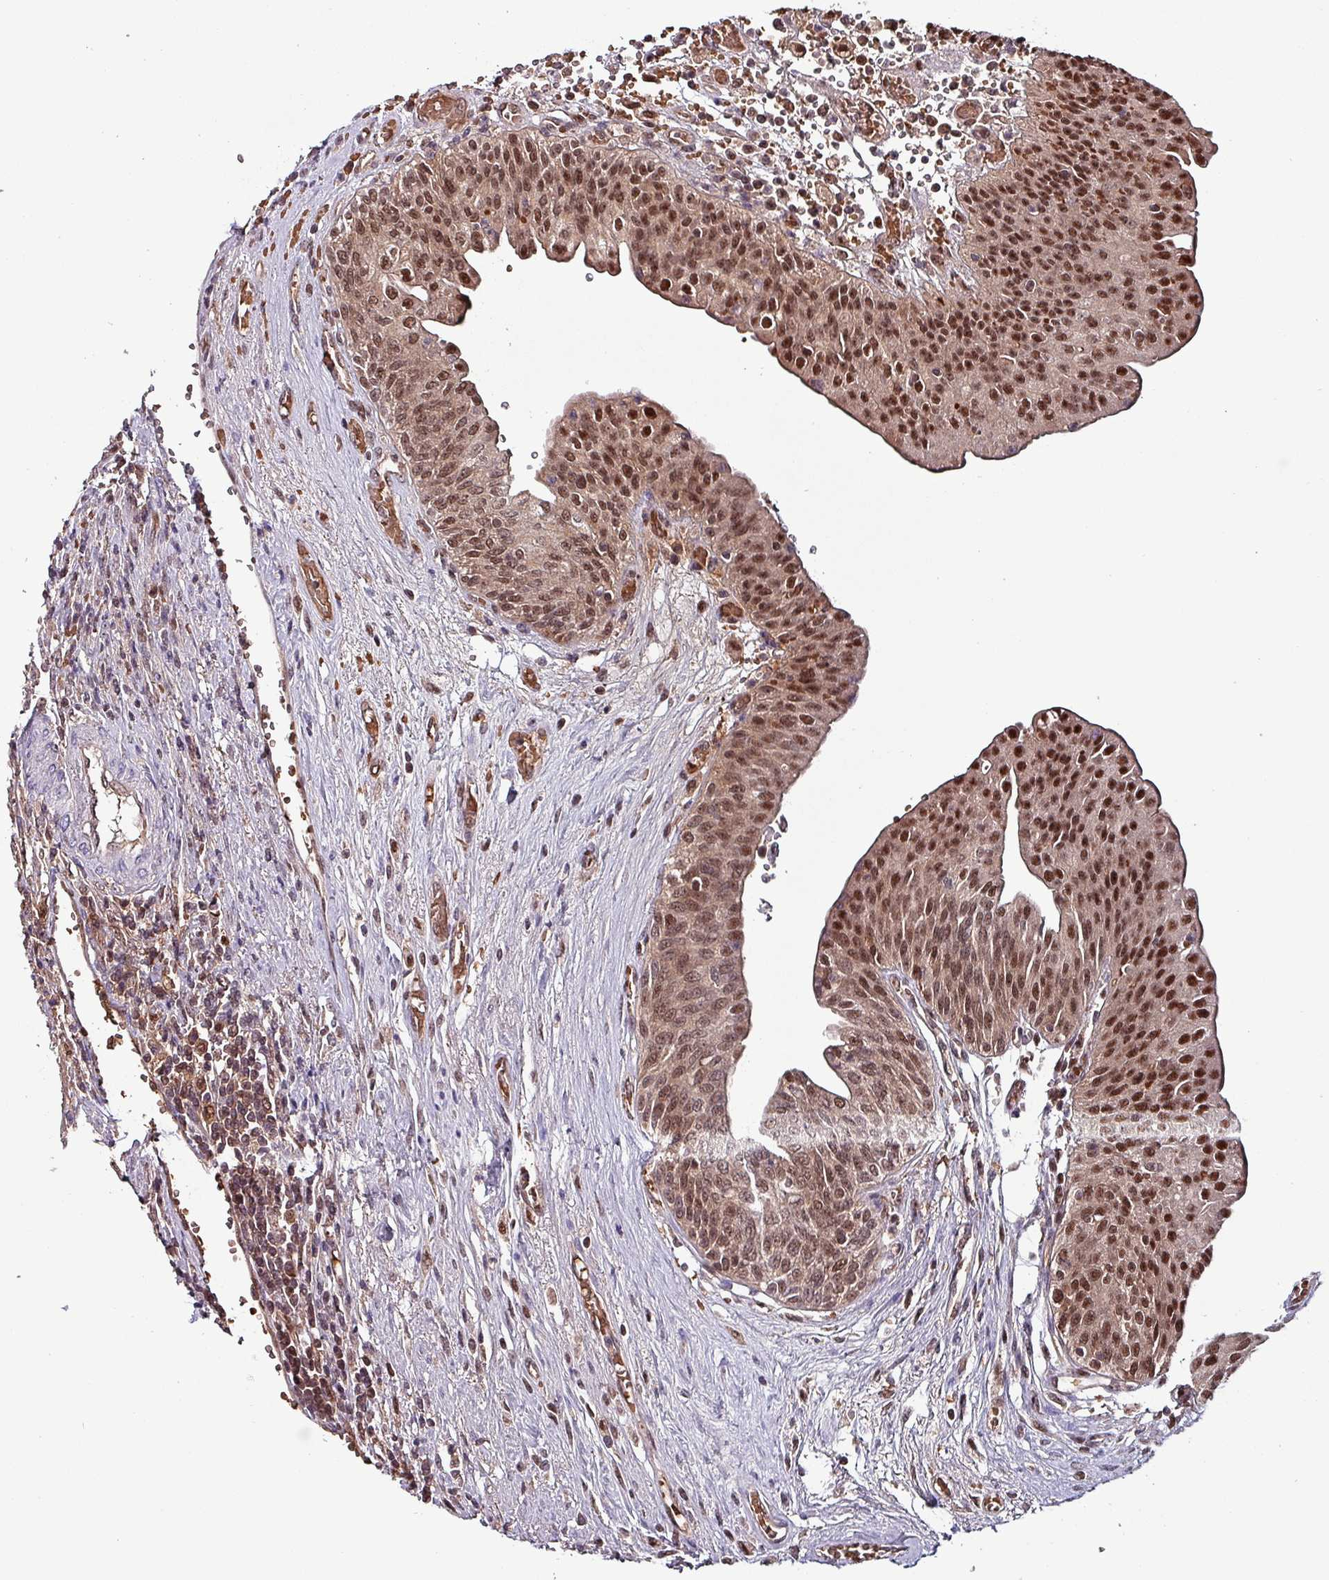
{"staining": {"intensity": "moderate", "quantity": ">75%", "location": "cytoplasmic/membranous,nuclear"}, "tissue": "urothelial cancer", "cell_type": "Tumor cells", "image_type": "cancer", "snomed": [{"axis": "morphology", "description": "Urothelial carcinoma, High grade"}, {"axis": "topography", "description": "Urinary bladder"}], "caption": "Urothelial cancer stained with IHC exhibits moderate cytoplasmic/membranous and nuclear expression in approximately >75% of tumor cells.", "gene": "PSMB8", "patient": {"sex": "female", "age": 79}}